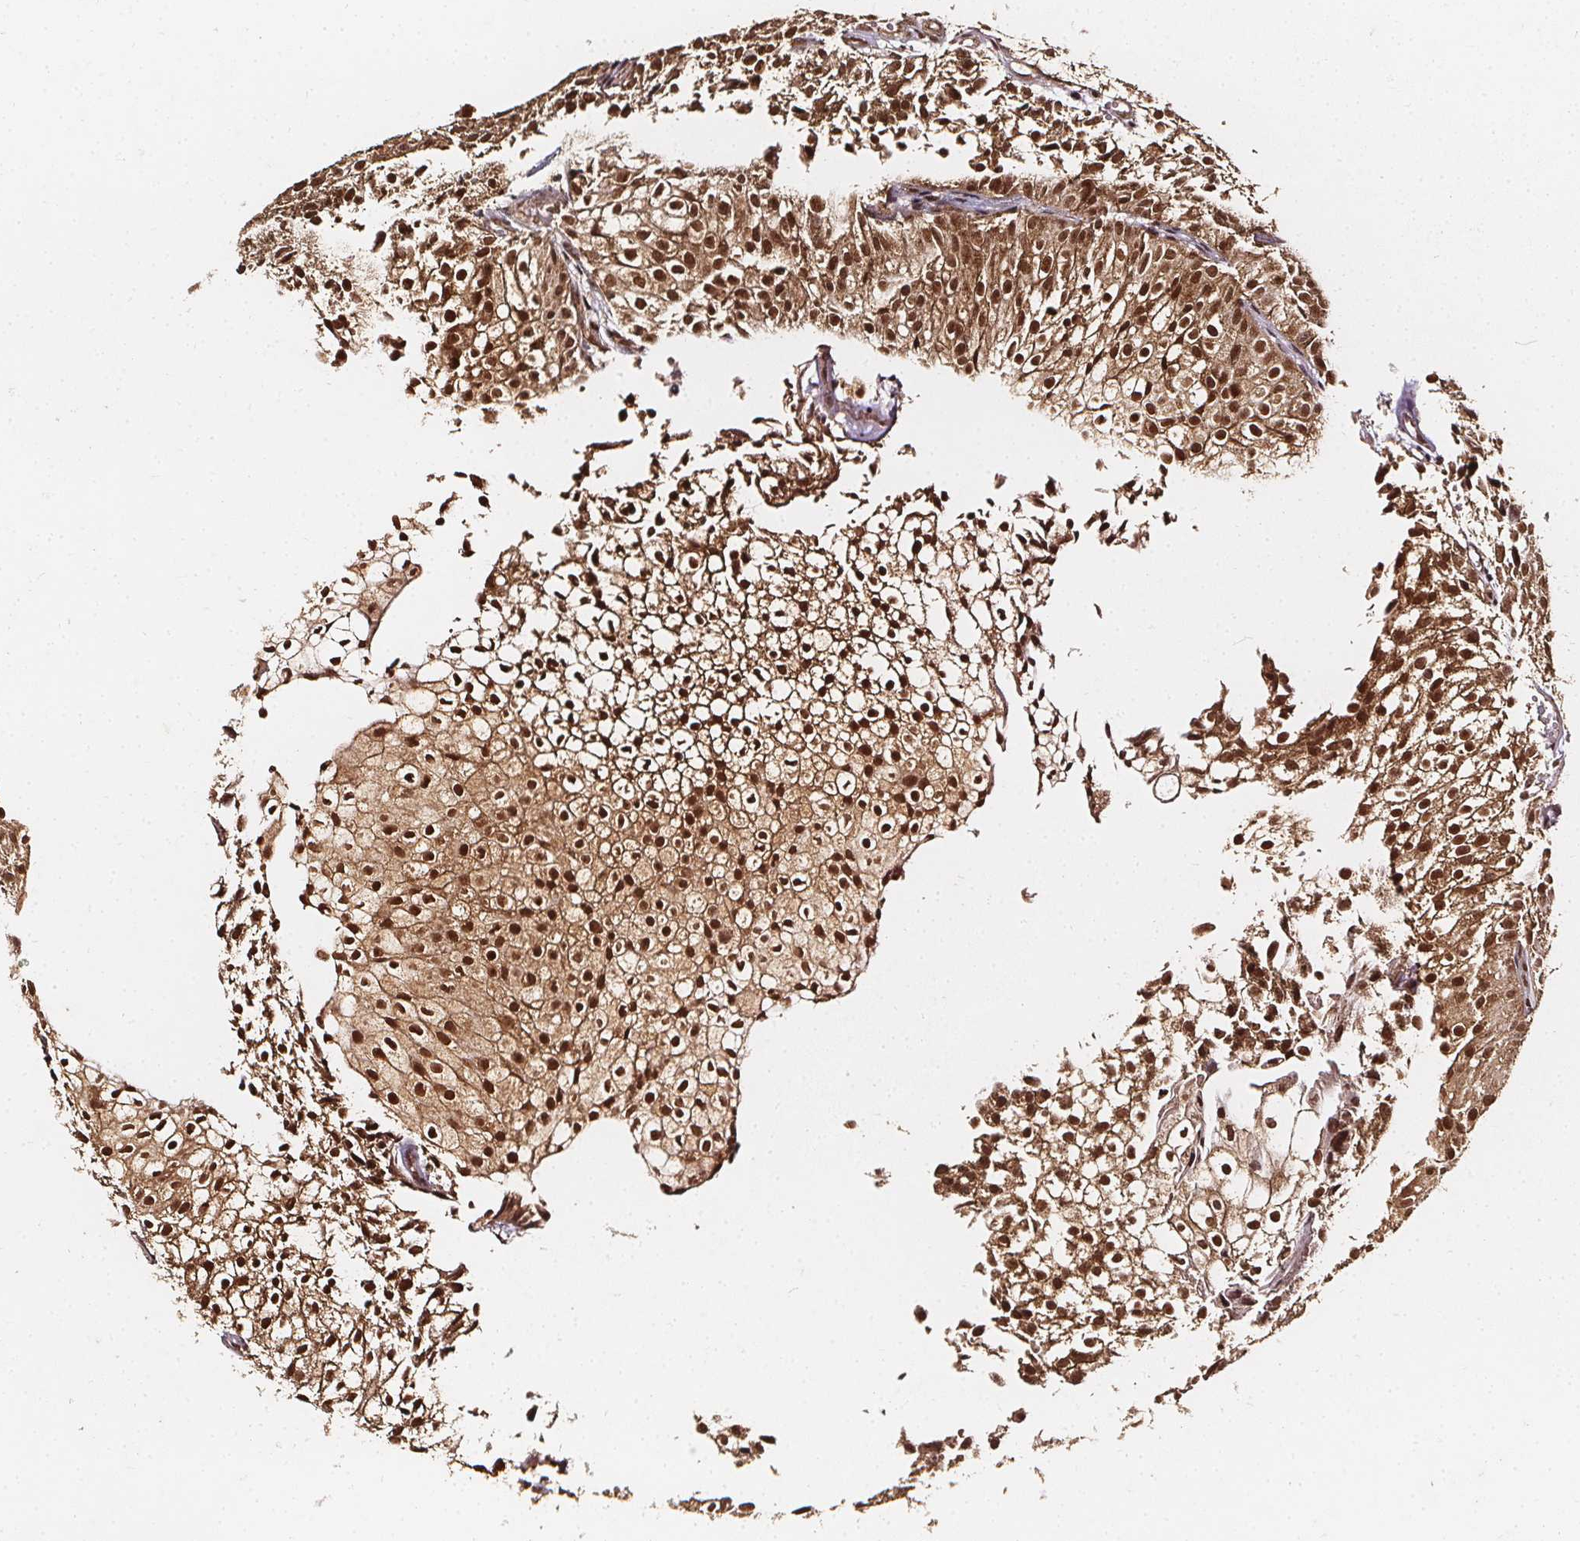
{"staining": {"intensity": "moderate", "quantity": ">75%", "location": "cytoplasmic/membranous,nuclear"}, "tissue": "urothelial cancer", "cell_type": "Tumor cells", "image_type": "cancer", "snomed": [{"axis": "morphology", "description": "Urothelial carcinoma, Low grade"}, {"axis": "topography", "description": "Urinary bladder"}], "caption": "Brown immunohistochemical staining in low-grade urothelial carcinoma shows moderate cytoplasmic/membranous and nuclear staining in approximately >75% of tumor cells.", "gene": "SMN1", "patient": {"sex": "male", "age": 70}}